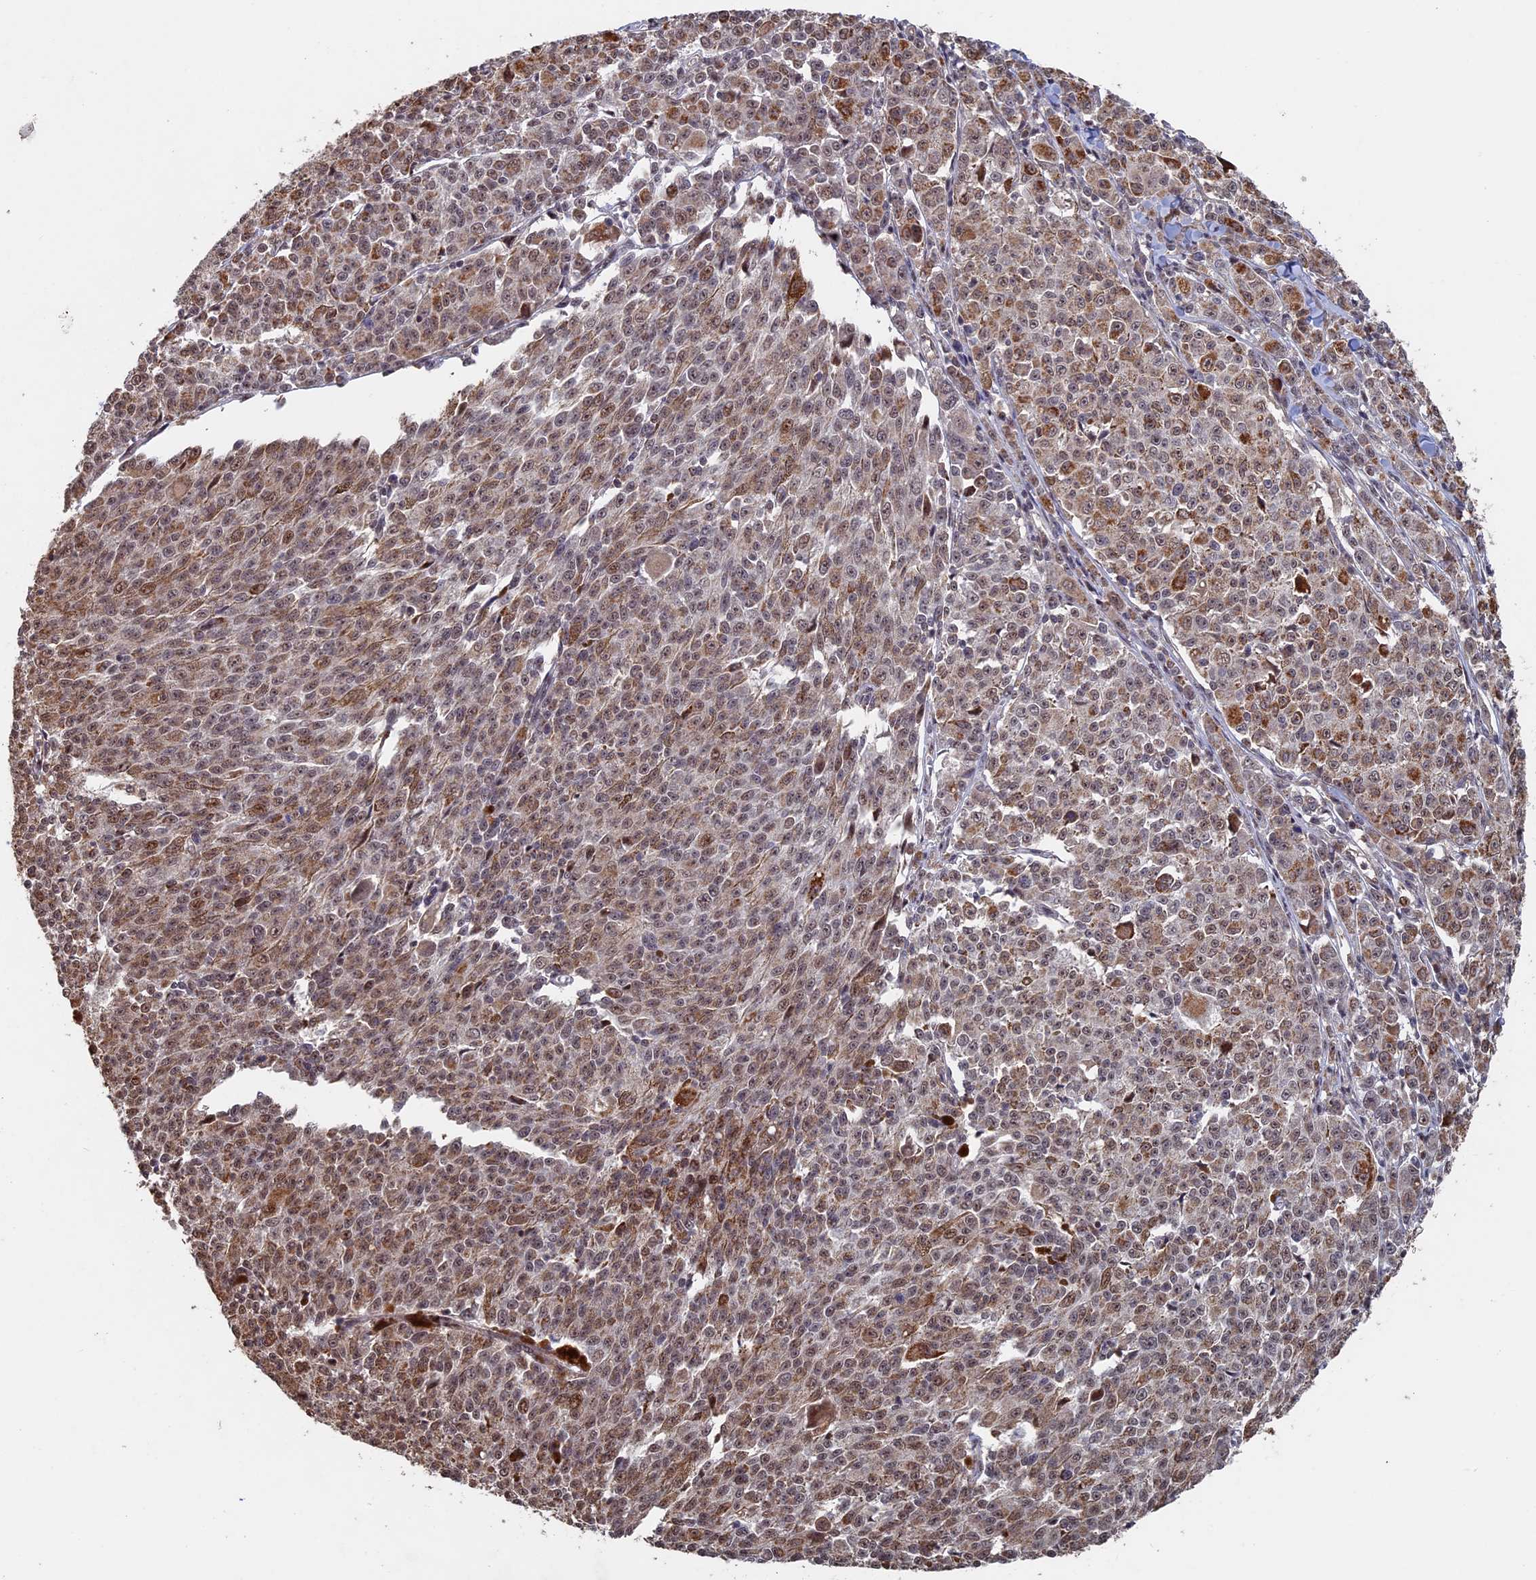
{"staining": {"intensity": "moderate", "quantity": ">75%", "location": "cytoplasmic/membranous,nuclear"}, "tissue": "melanoma", "cell_type": "Tumor cells", "image_type": "cancer", "snomed": [{"axis": "morphology", "description": "Malignant melanoma, NOS"}, {"axis": "topography", "description": "Skin"}], "caption": "Protein staining shows moderate cytoplasmic/membranous and nuclear expression in about >75% of tumor cells in melanoma. The protein is shown in brown color, while the nuclei are stained blue.", "gene": "KIAA1328", "patient": {"sex": "female", "age": 52}}